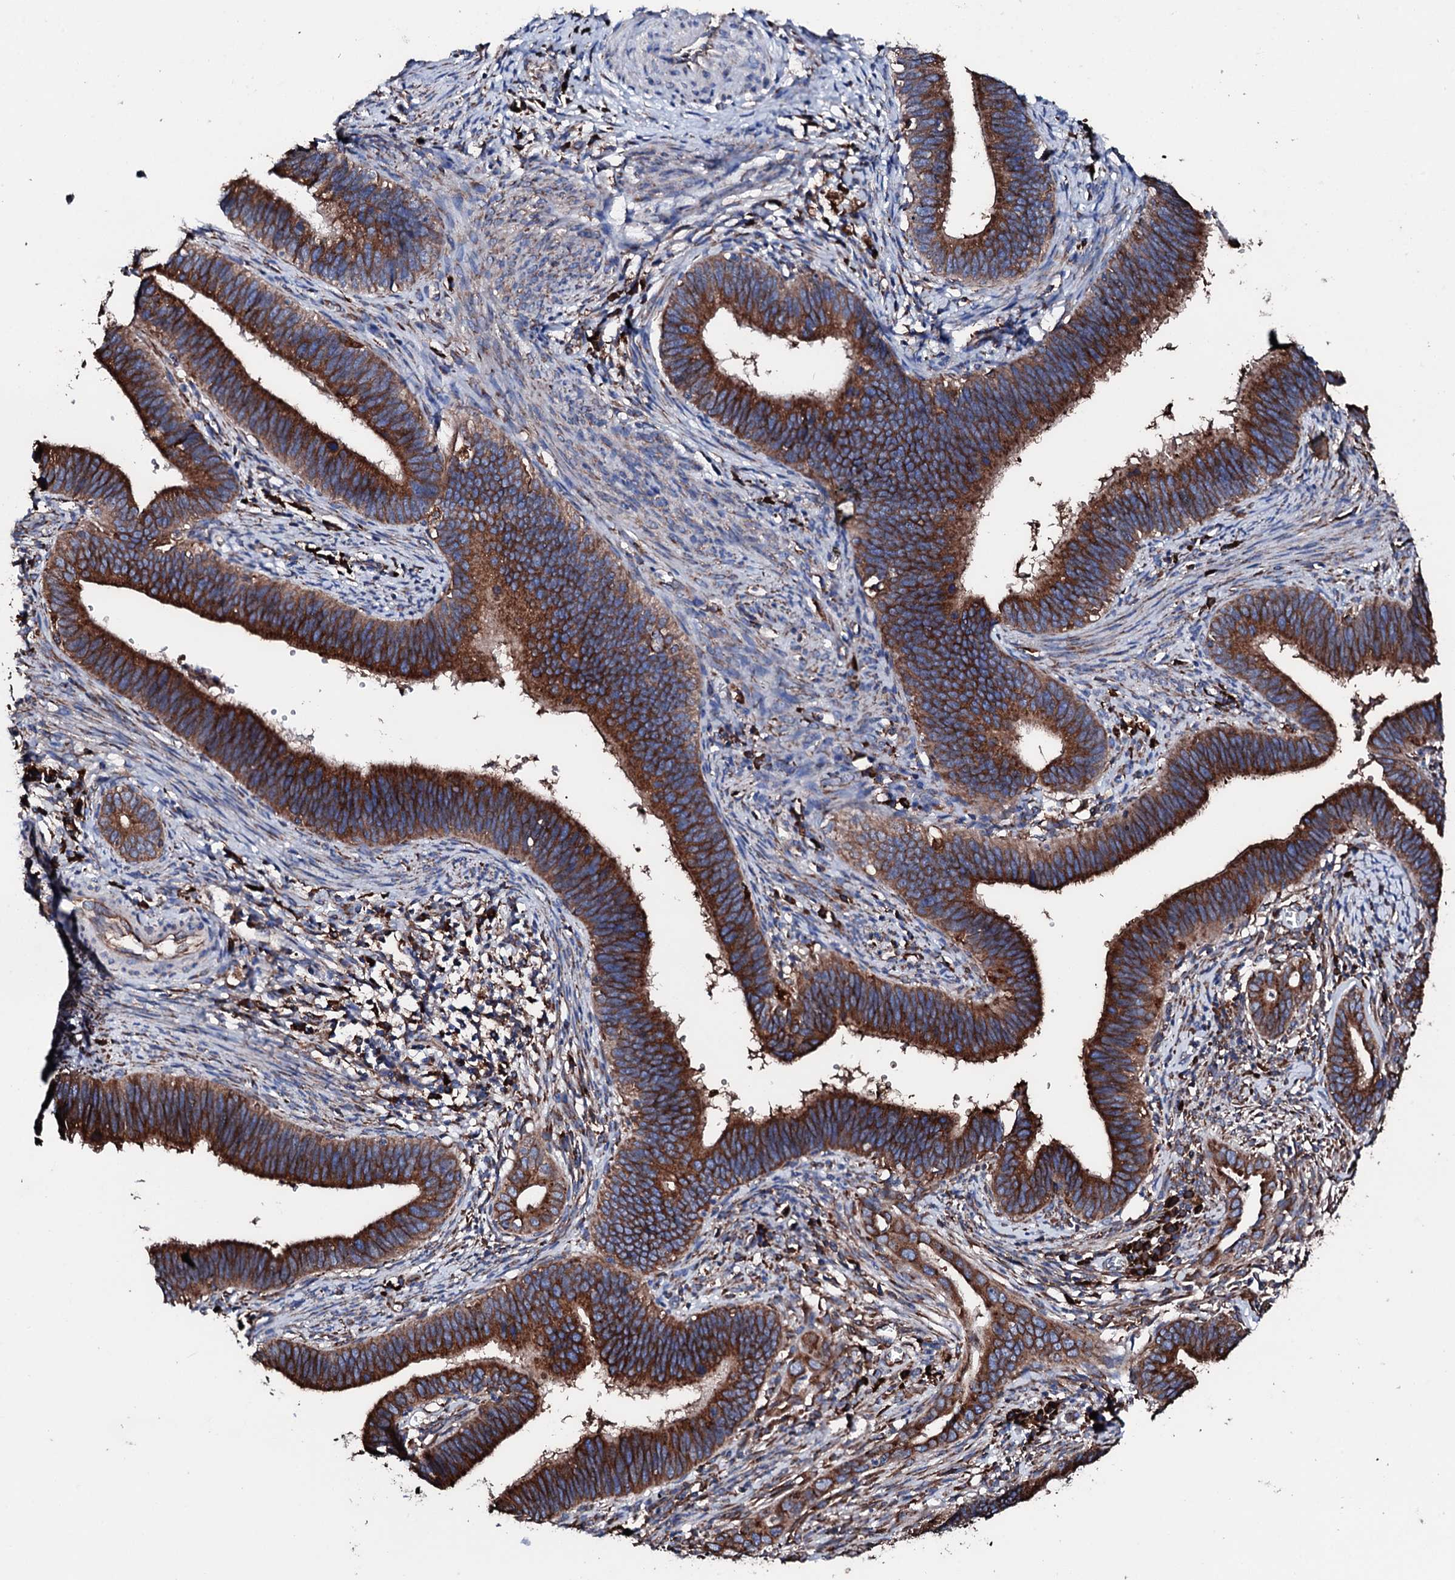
{"staining": {"intensity": "strong", "quantity": ">75%", "location": "cytoplasmic/membranous"}, "tissue": "cervical cancer", "cell_type": "Tumor cells", "image_type": "cancer", "snomed": [{"axis": "morphology", "description": "Adenocarcinoma, NOS"}, {"axis": "topography", "description": "Cervix"}], "caption": "A micrograph of cervical adenocarcinoma stained for a protein demonstrates strong cytoplasmic/membranous brown staining in tumor cells.", "gene": "AMDHD1", "patient": {"sex": "female", "age": 42}}